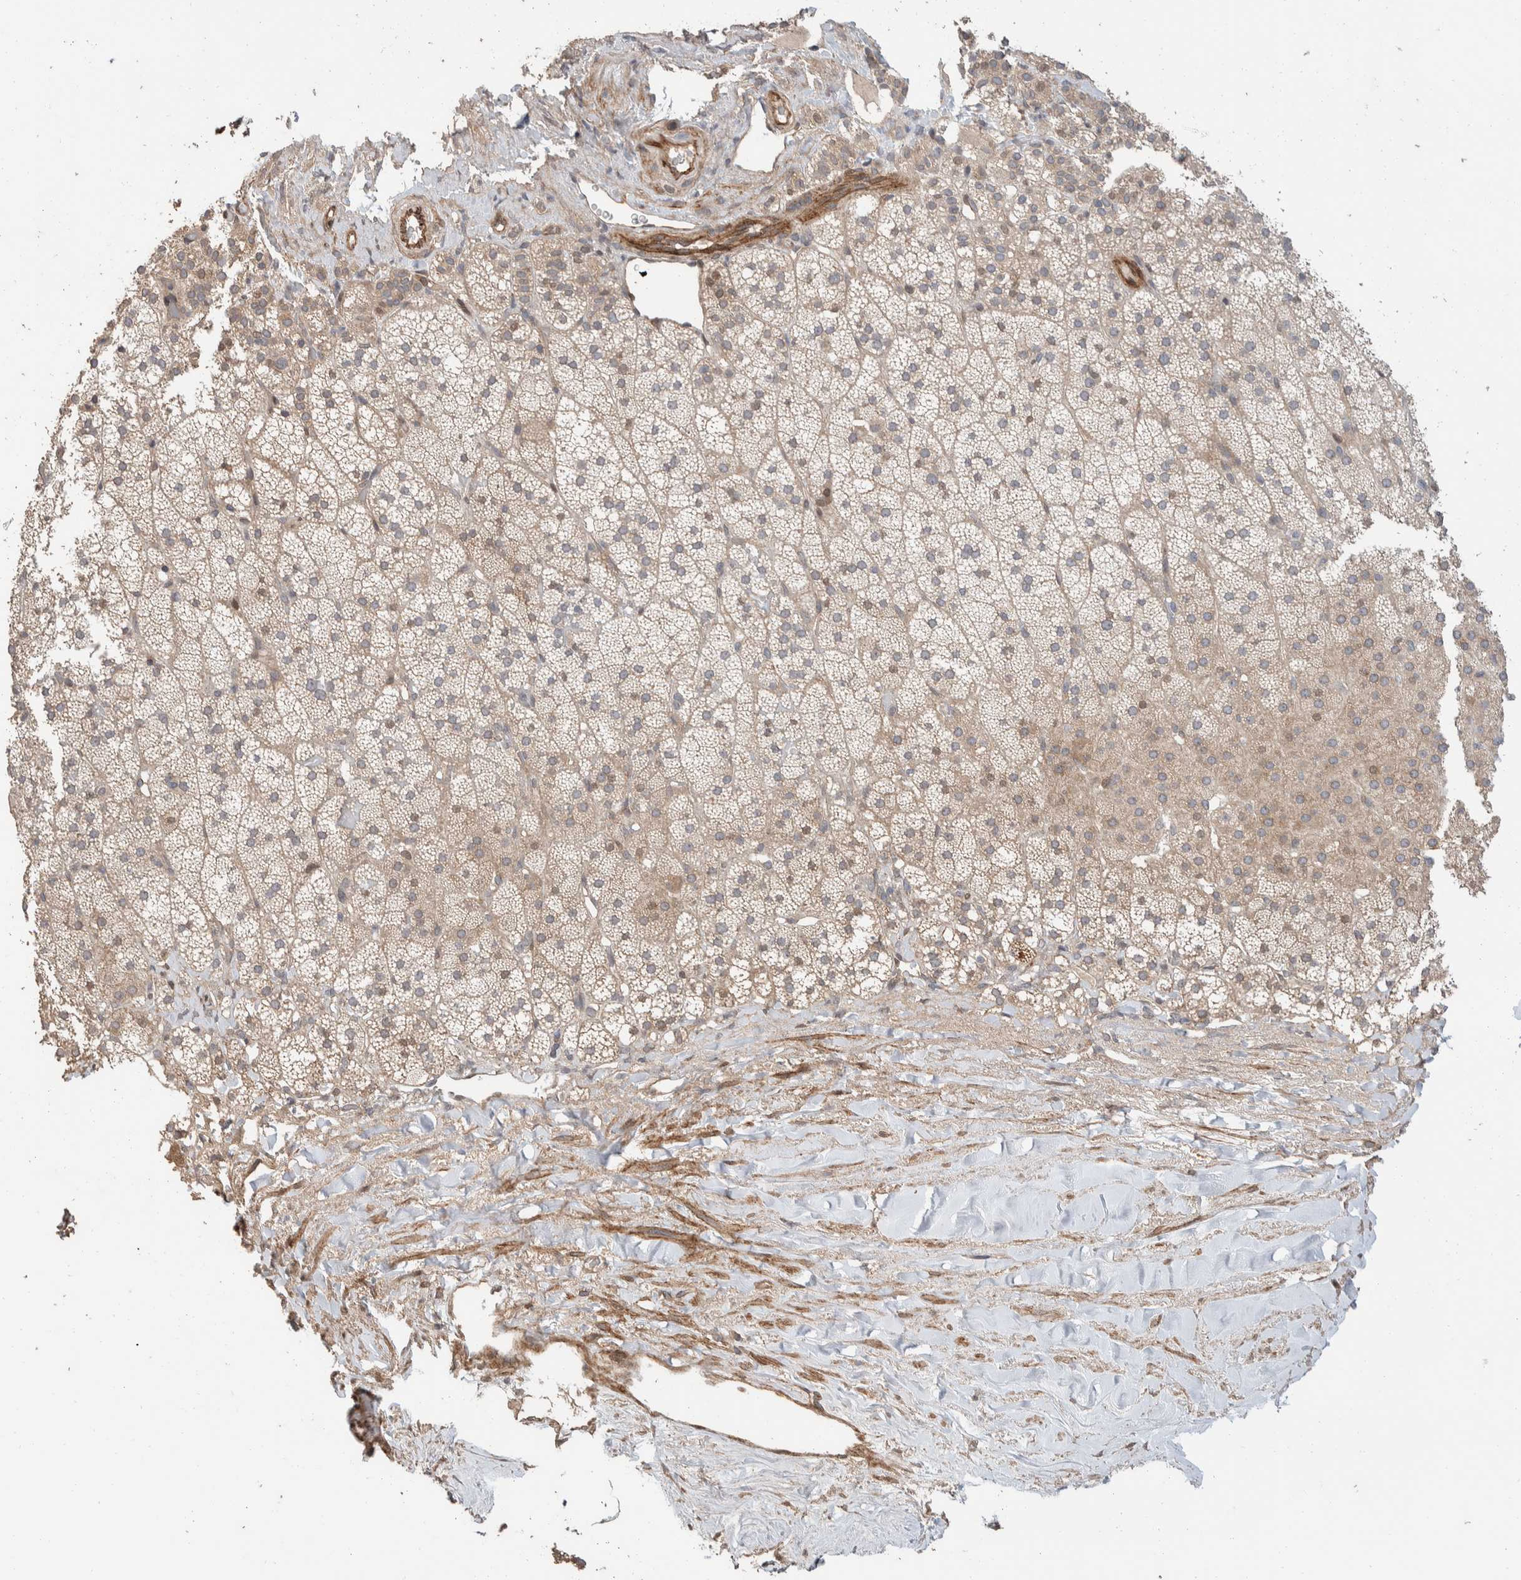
{"staining": {"intensity": "weak", "quantity": ">75%", "location": "cytoplasmic/membranous"}, "tissue": "adrenal gland", "cell_type": "Glandular cells", "image_type": "normal", "snomed": [{"axis": "morphology", "description": "Normal tissue, NOS"}, {"axis": "topography", "description": "Adrenal gland"}], "caption": "Immunohistochemistry (IHC) (DAB (3,3'-diaminobenzidine)) staining of benign human adrenal gland reveals weak cytoplasmic/membranous protein expression in about >75% of glandular cells. (Brightfield microscopy of DAB IHC at high magnification).", "gene": "ERC1", "patient": {"sex": "male", "age": 35}}